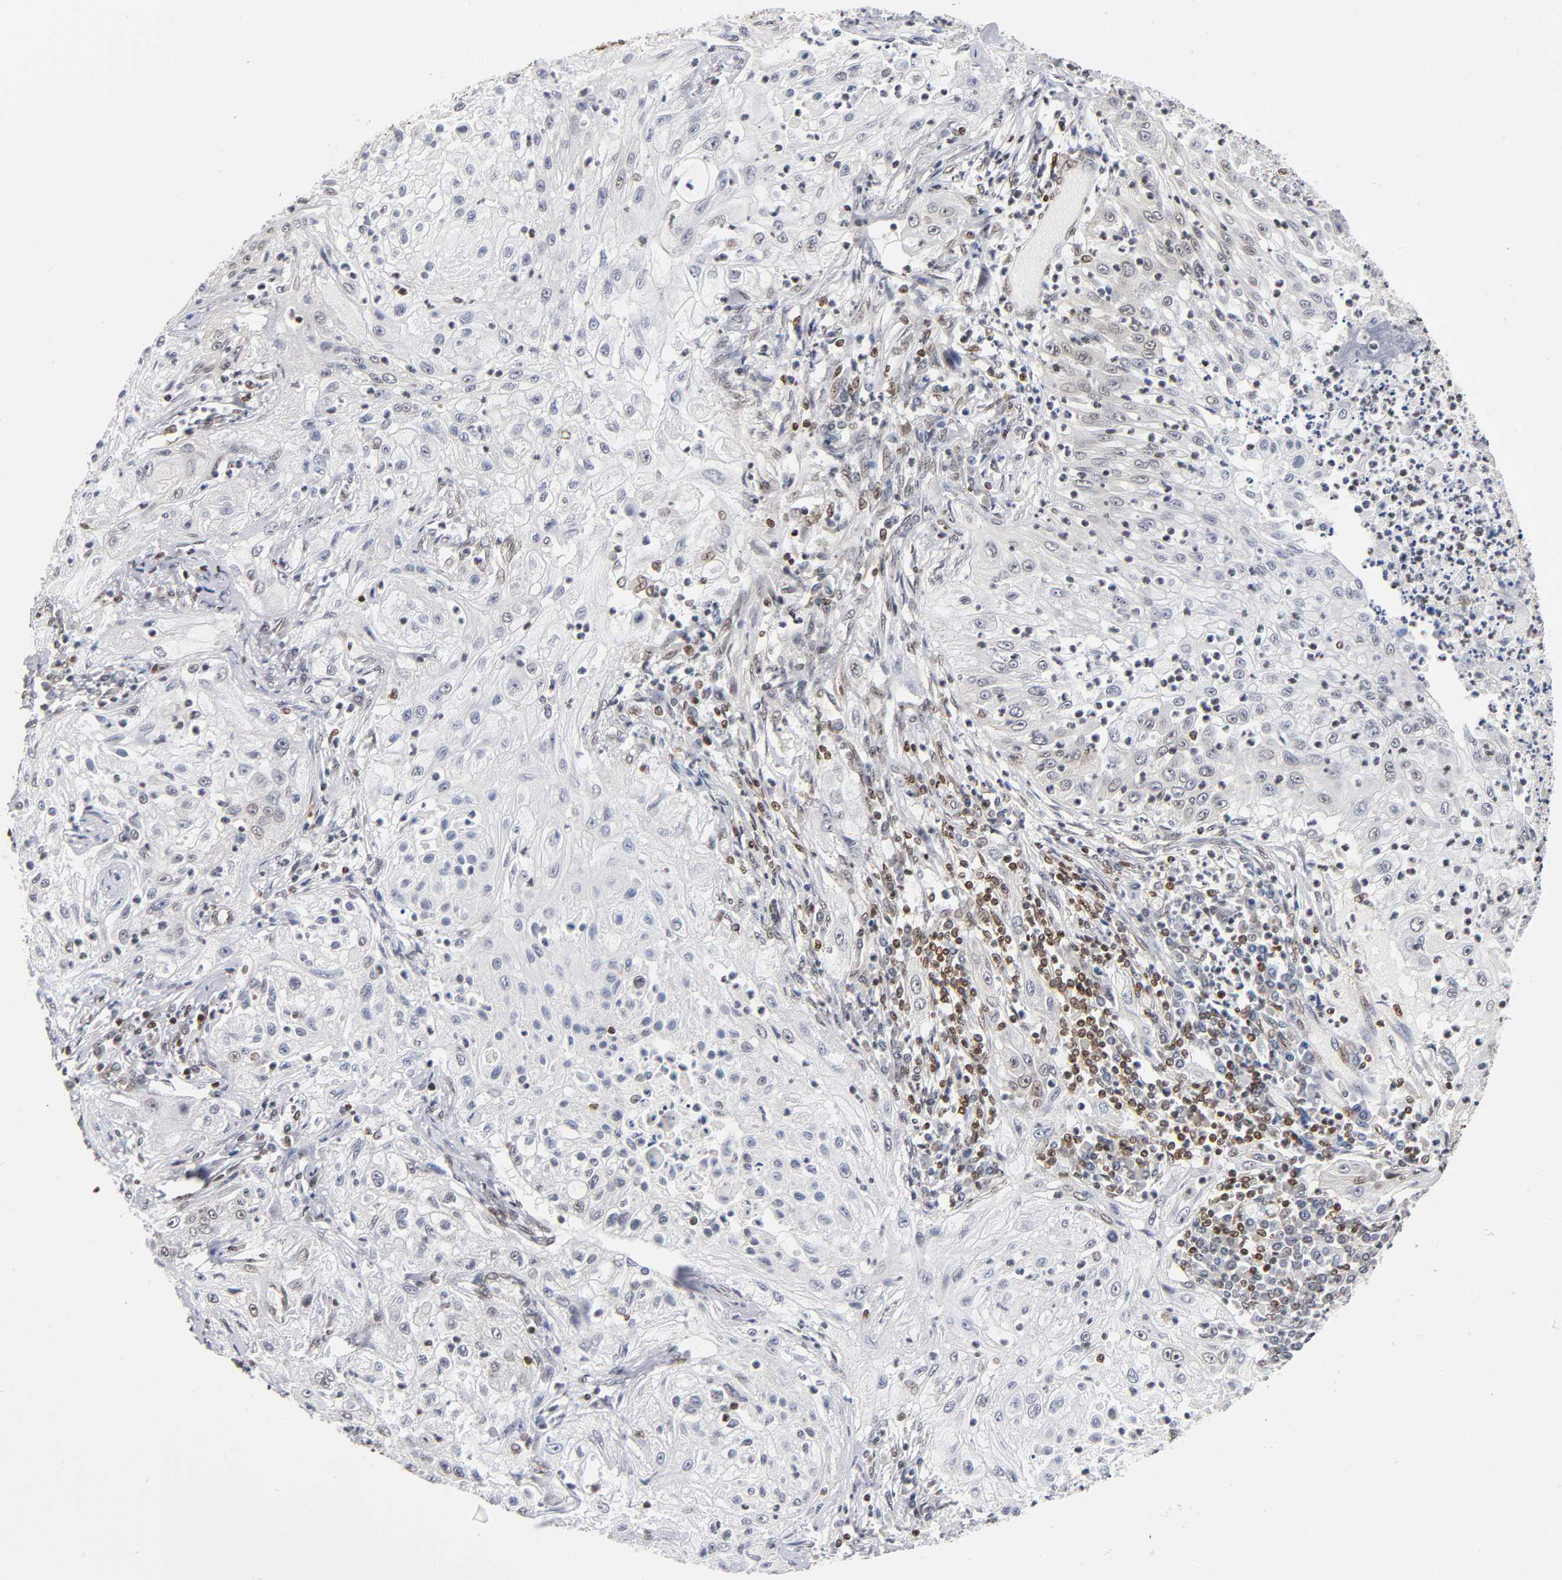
{"staining": {"intensity": "weak", "quantity": ">75%", "location": "nuclear"}, "tissue": "lung cancer", "cell_type": "Tumor cells", "image_type": "cancer", "snomed": [{"axis": "morphology", "description": "Inflammation, NOS"}, {"axis": "morphology", "description": "Squamous cell carcinoma, NOS"}, {"axis": "topography", "description": "Lymph node"}, {"axis": "topography", "description": "Soft tissue"}, {"axis": "topography", "description": "Lung"}], "caption": "Weak nuclear expression for a protein is seen in approximately >75% of tumor cells of lung squamous cell carcinoma using immunohistochemistry.", "gene": "ILKAP", "patient": {"sex": "male", "age": 66}}